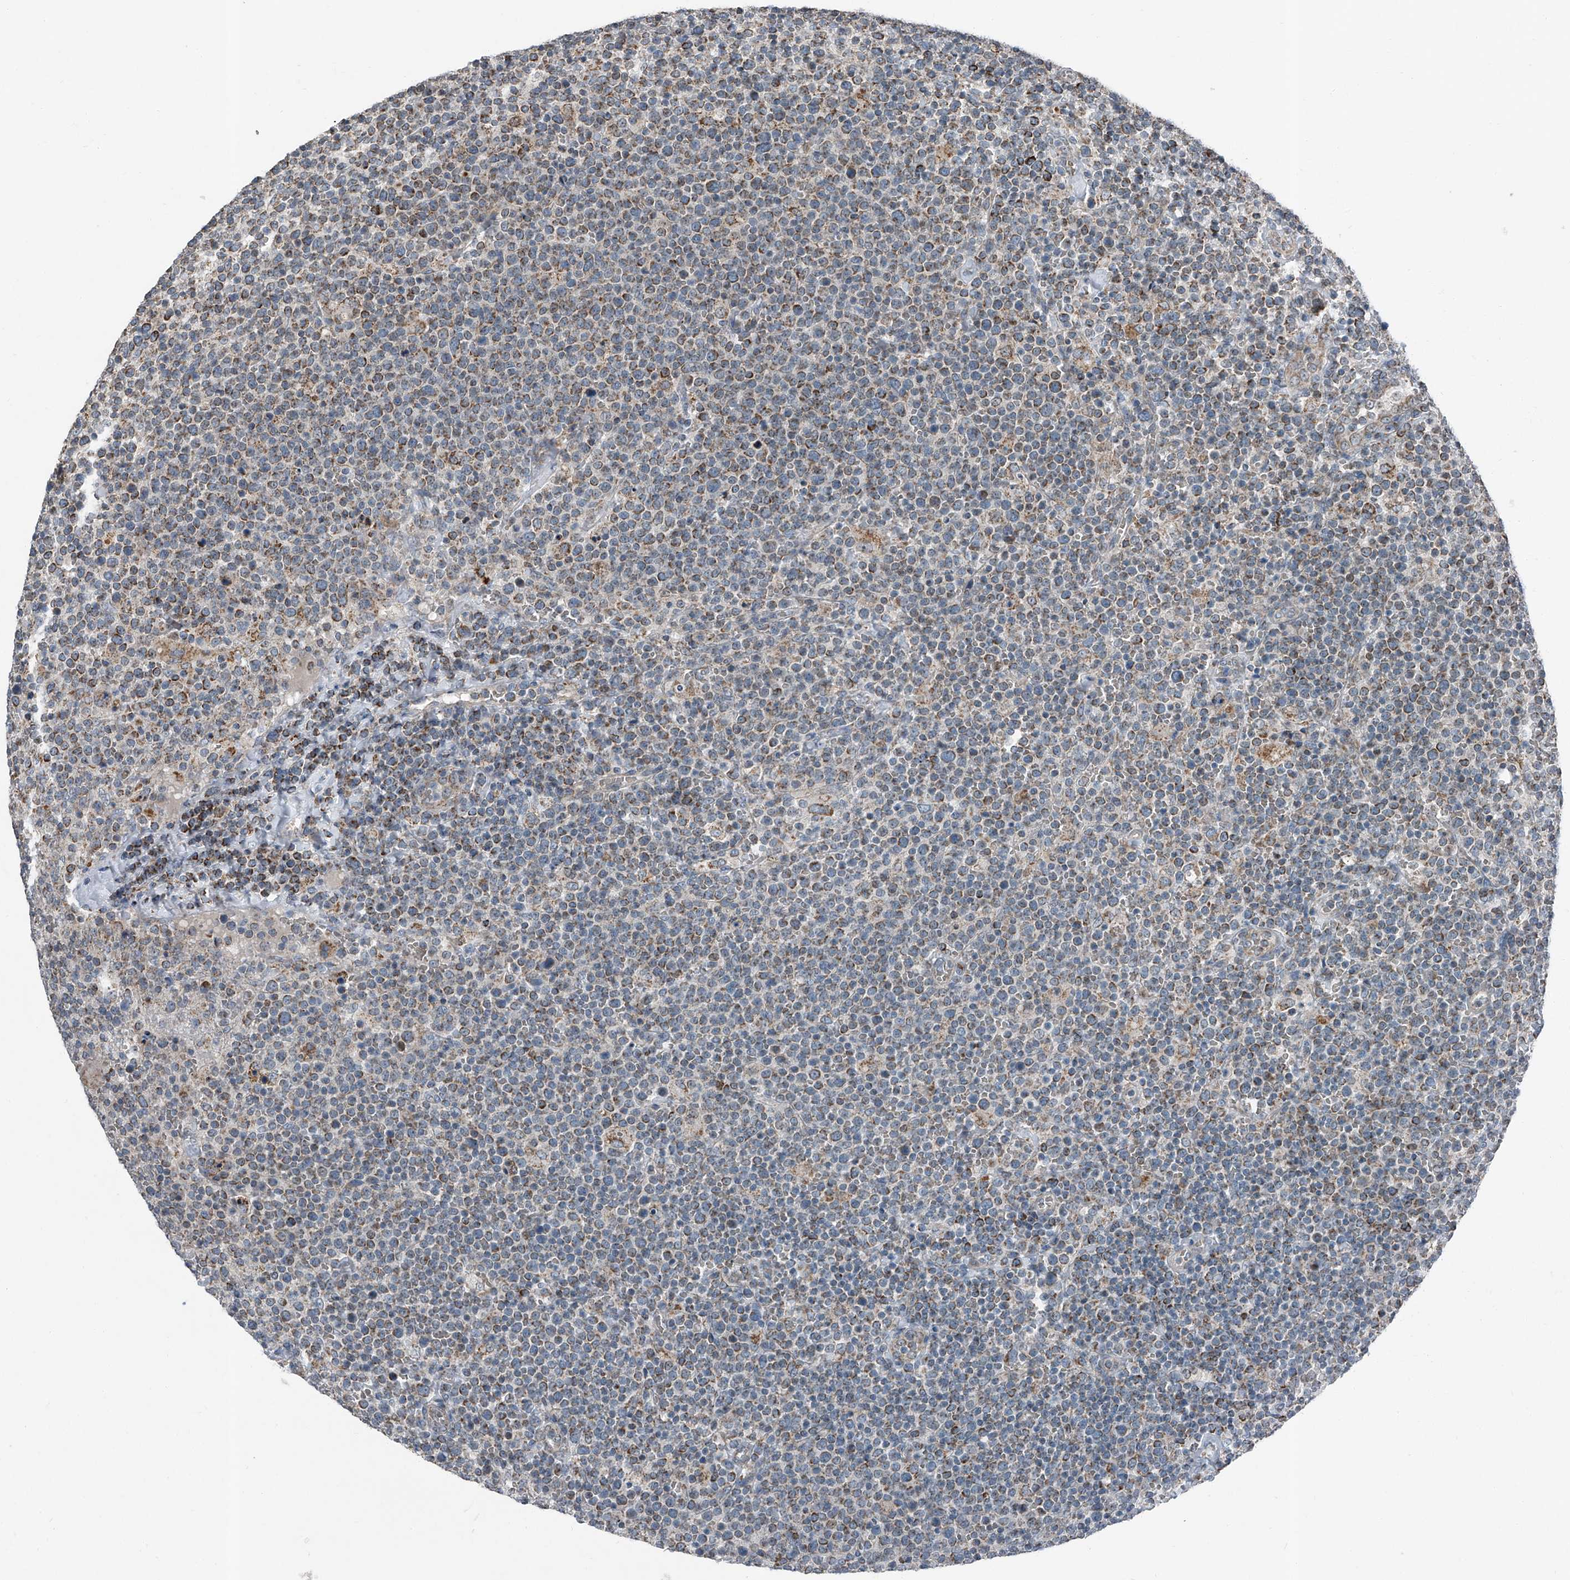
{"staining": {"intensity": "moderate", "quantity": "25%-75%", "location": "cytoplasmic/membranous"}, "tissue": "lymphoma", "cell_type": "Tumor cells", "image_type": "cancer", "snomed": [{"axis": "morphology", "description": "Malignant lymphoma, non-Hodgkin's type, High grade"}, {"axis": "topography", "description": "Lymph node"}], "caption": "Human lymphoma stained with a protein marker demonstrates moderate staining in tumor cells.", "gene": "CHRNA7", "patient": {"sex": "male", "age": 61}}